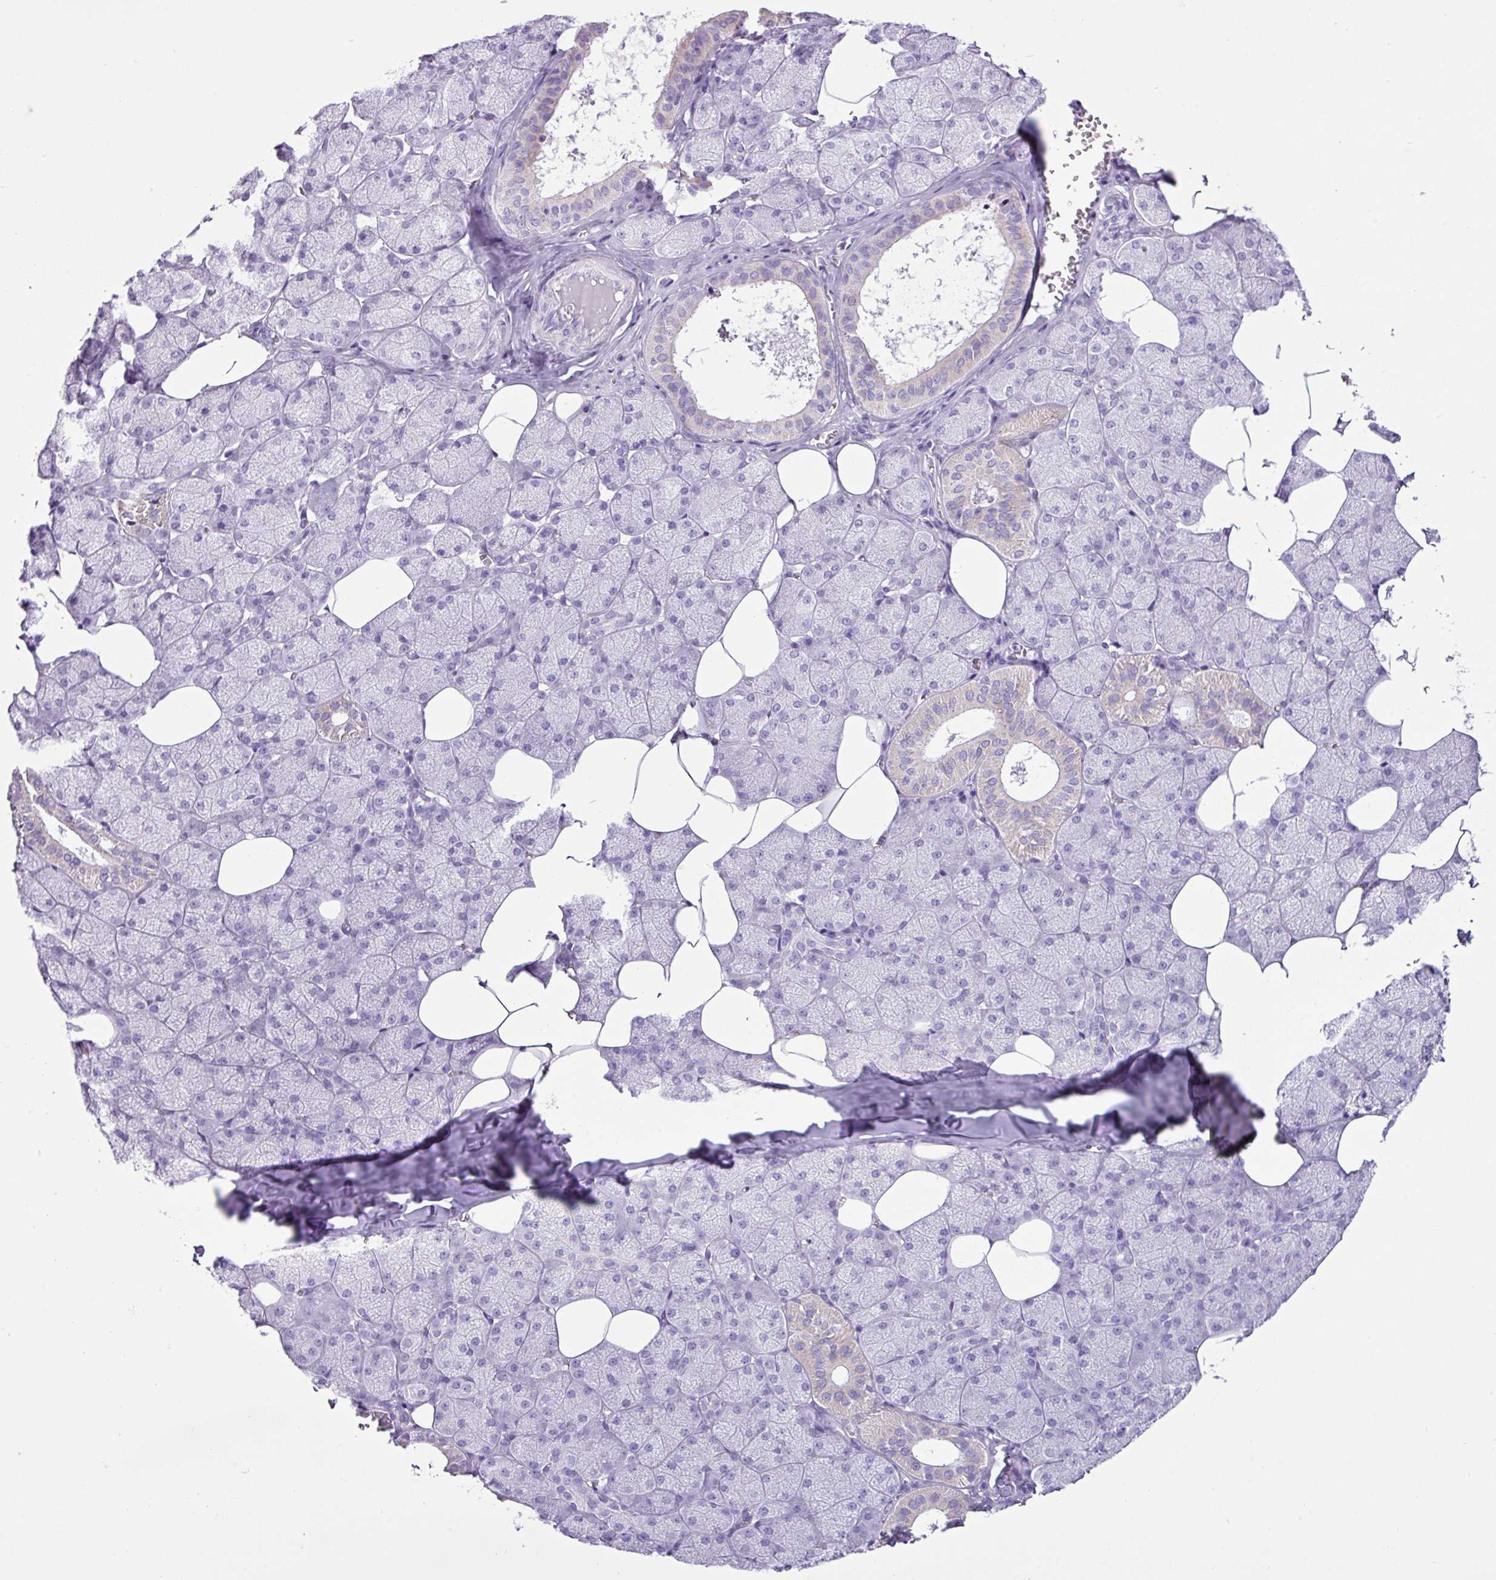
{"staining": {"intensity": "negative", "quantity": "none", "location": "none"}, "tissue": "salivary gland", "cell_type": "Glandular cells", "image_type": "normal", "snomed": [{"axis": "morphology", "description": "Normal tissue, NOS"}, {"axis": "topography", "description": "Salivary gland"}, {"axis": "topography", "description": "Peripheral nerve tissue"}], "caption": "Immunohistochemistry image of normal salivary gland stained for a protein (brown), which exhibits no staining in glandular cells. (Immunohistochemistry, brightfield microscopy, high magnification).", "gene": "LILRB4", "patient": {"sex": "male", "age": 38}}